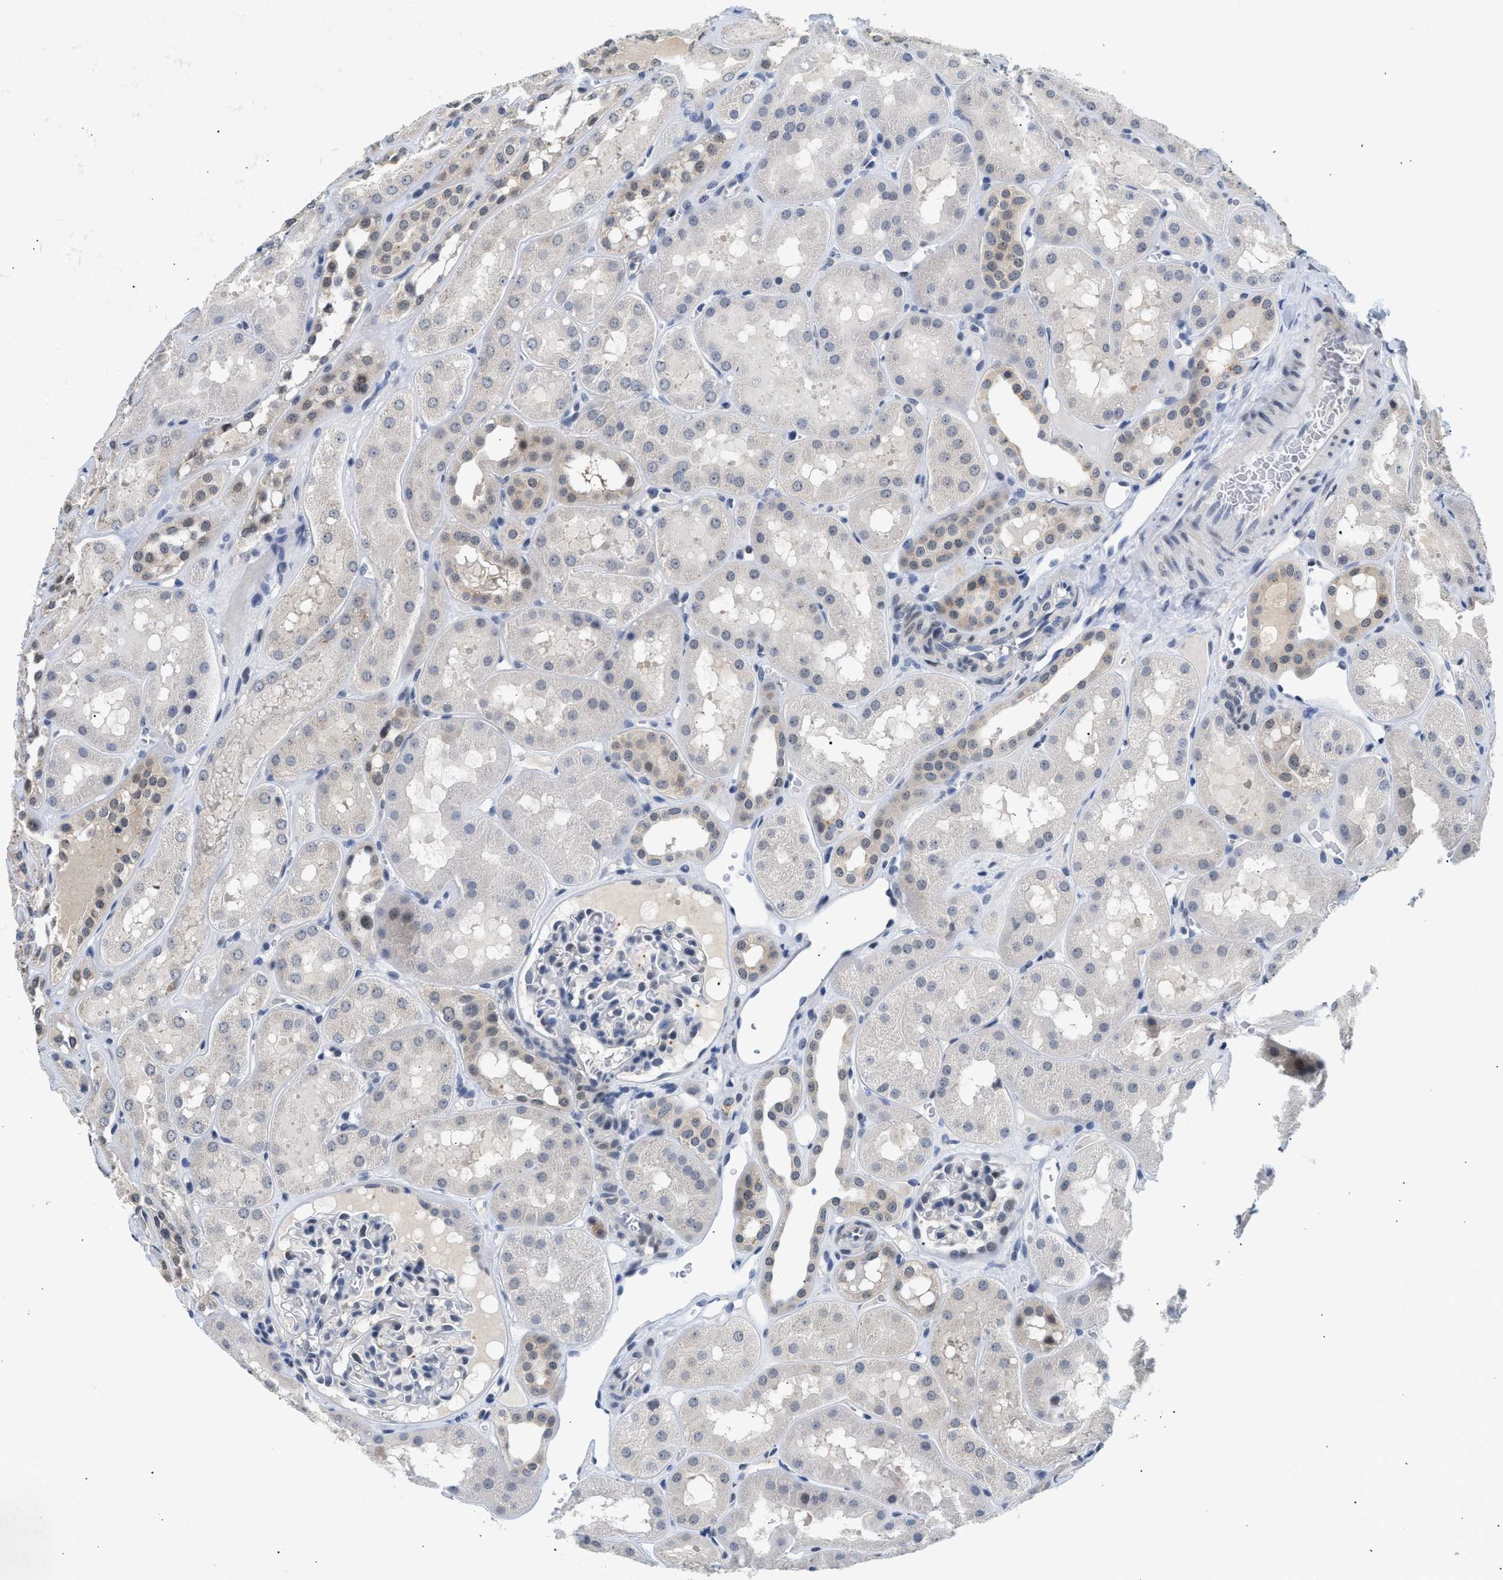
{"staining": {"intensity": "negative", "quantity": "none", "location": "none"}, "tissue": "kidney", "cell_type": "Cells in glomeruli", "image_type": "normal", "snomed": [{"axis": "morphology", "description": "Normal tissue, NOS"}, {"axis": "topography", "description": "Kidney"}, {"axis": "topography", "description": "Urinary bladder"}], "caption": "High power microscopy micrograph of an immunohistochemistry image of unremarkable kidney, revealing no significant positivity in cells in glomeruli. (DAB (3,3'-diaminobenzidine) immunohistochemistry visualized using brightfield microscopy, high magnification).", "gene": "PPM1L", "patient": {"sex": "male", "age": 16}}